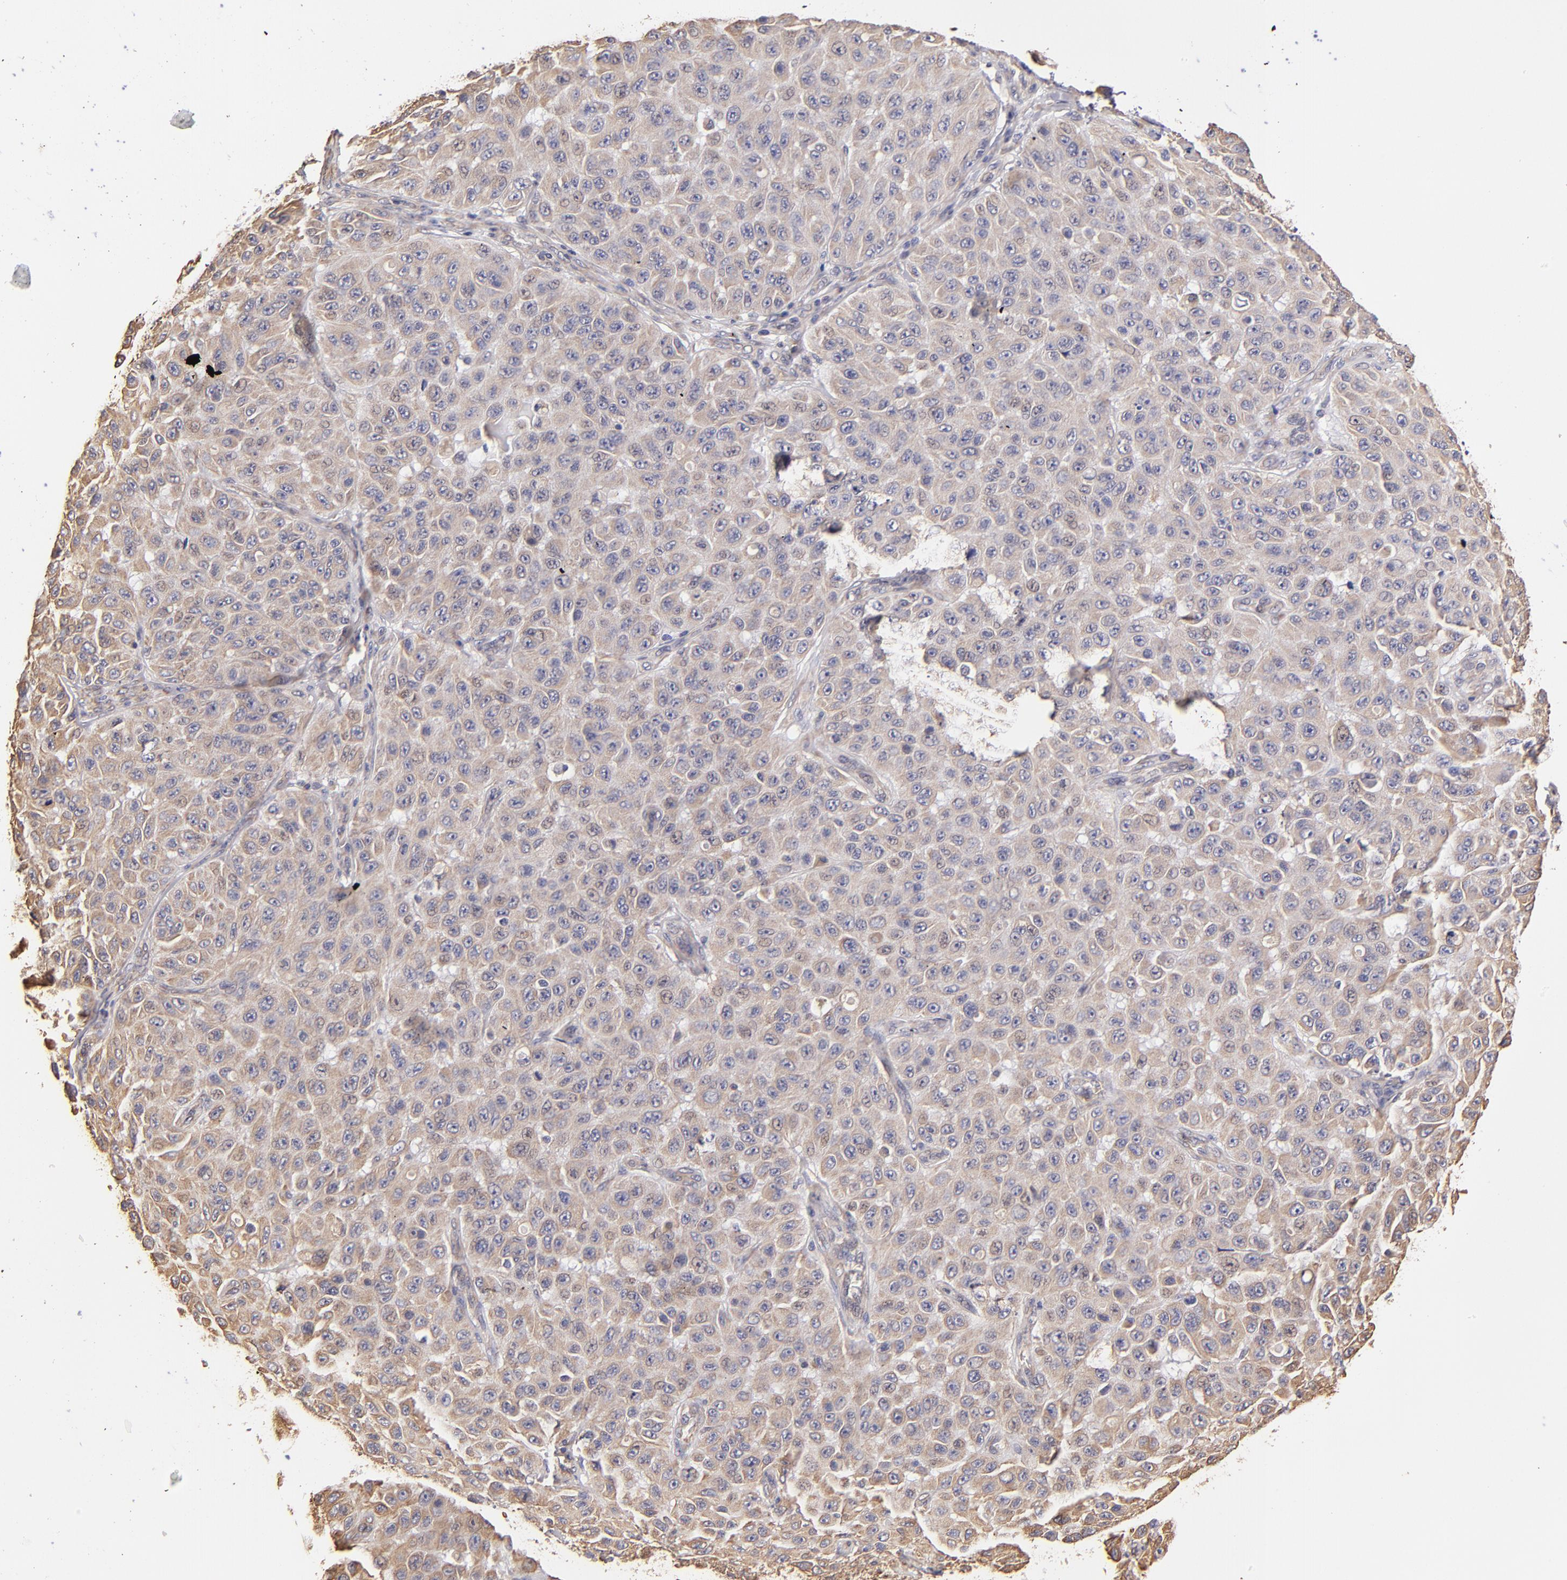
{"staining": {"intensity": "weak", "quantity": ">75%", "location": "cytoplasmic/membranous"}, "tissue": "melanoma", "cell_type": "Tumor cells", "image_type": "cancer", "snomed": [{"axis": "morphology", "description": "Malignant melanoma, NOS"}, {"axis": "topography", "description": "Skin"}], "caption": "This histopathology image reveals melanoma stained with immunohistochemistry to label a protein in brown. The cytoplasmic/membranous of tumor cells show weak positivity for the protein. Nuclei are counter-stained blue.", "gene": "ABCC1", "patient": {"sex": "male", "age": 30}}